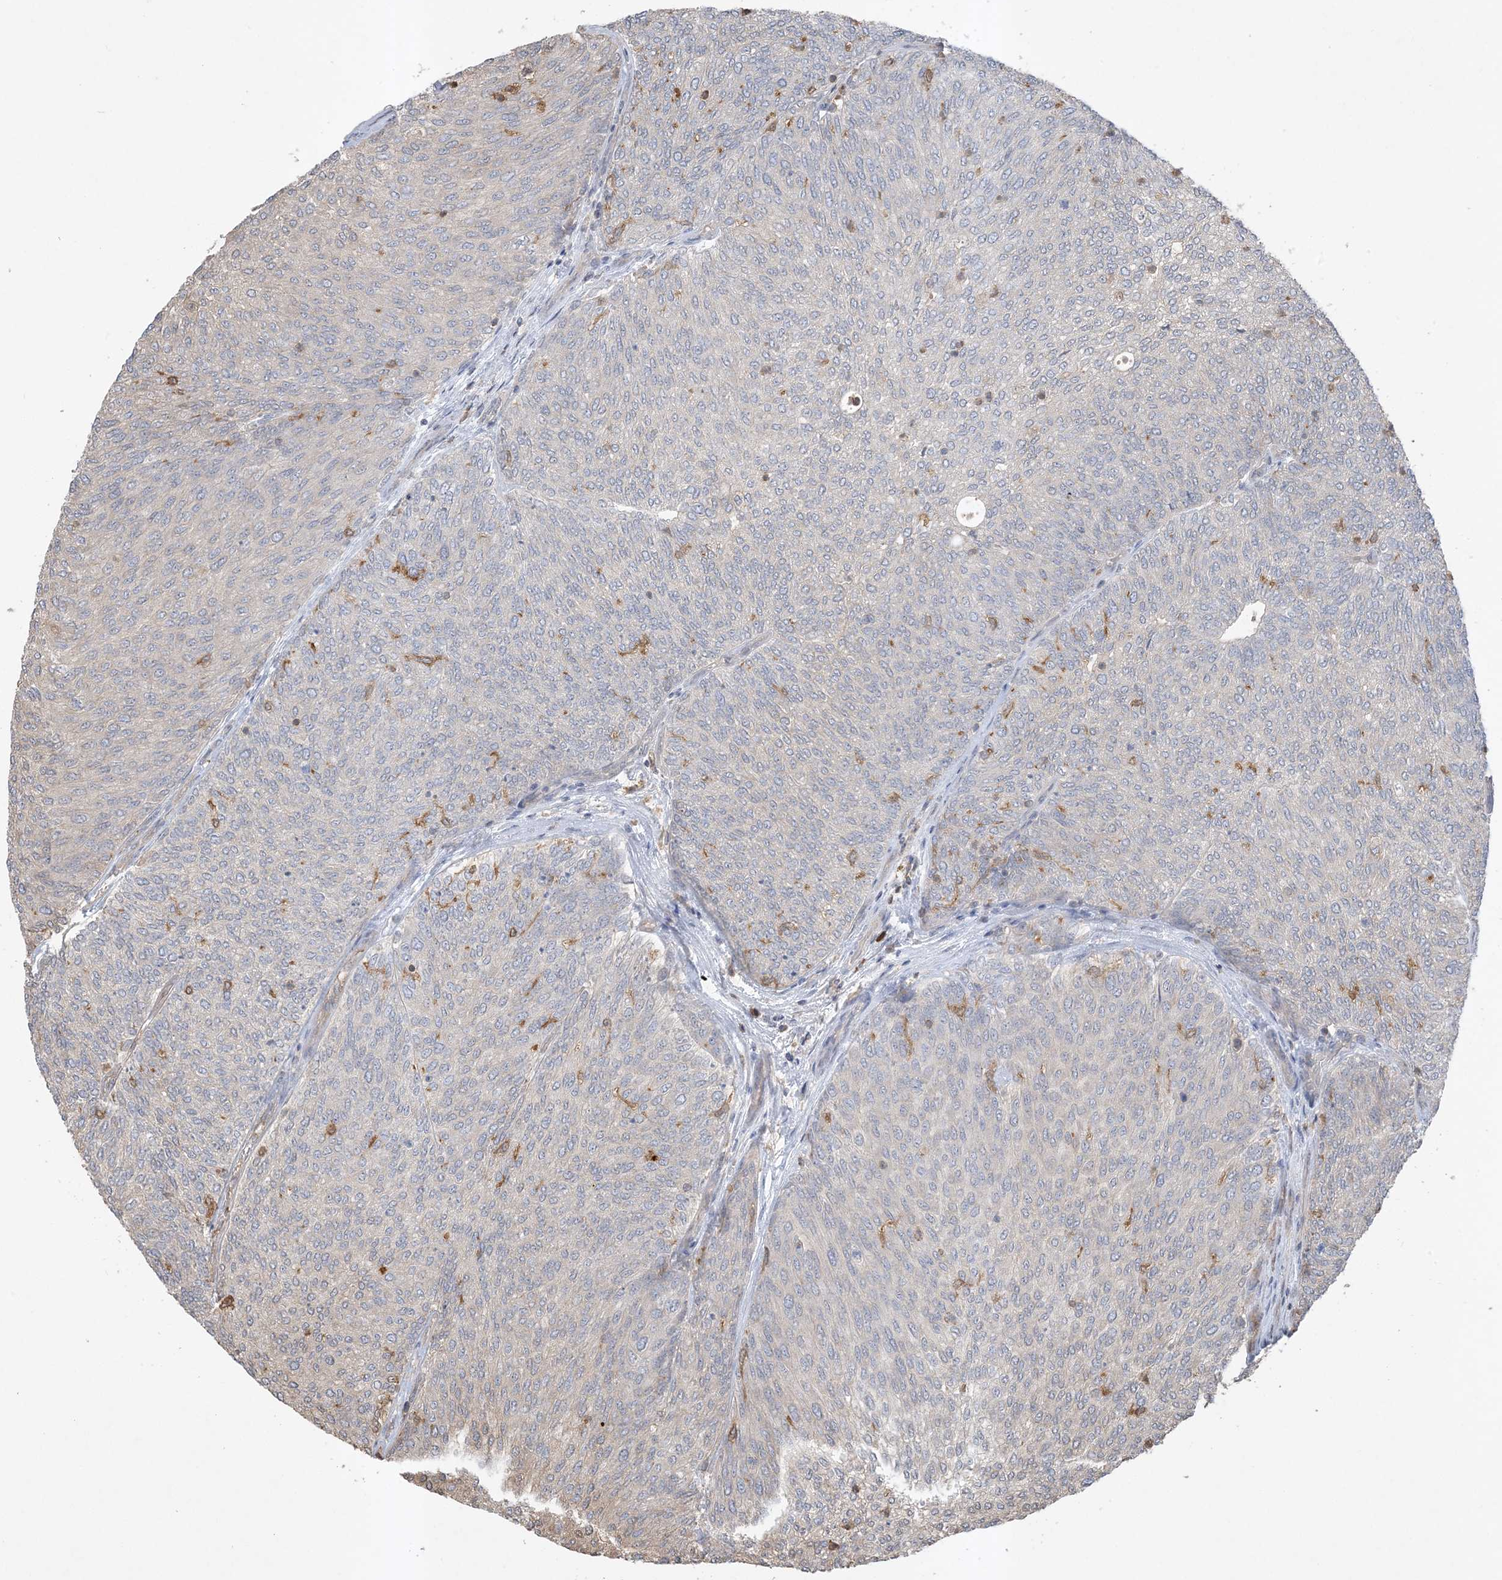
{"staining": {"intensity": "negative", "quantity": "none", "location": "none"}, "tissue": "urothelial cancer", "cell_type": "Tumor cells", "image_type": "cancer", "snomed": [{"axis": "morphology", "description": "Urothelial carcinoma, Low grade"}, {"axis": "topography", "description": "Urinary bladder"}], "caption": "DAB immunohistochemical staining of urothelial cancer shows no significant staining in tumor cells. (DAB IHC with hematoxylin counter stain).", "gene": "TMSB4X", "patient": {"sex": "female", "age": 79}}